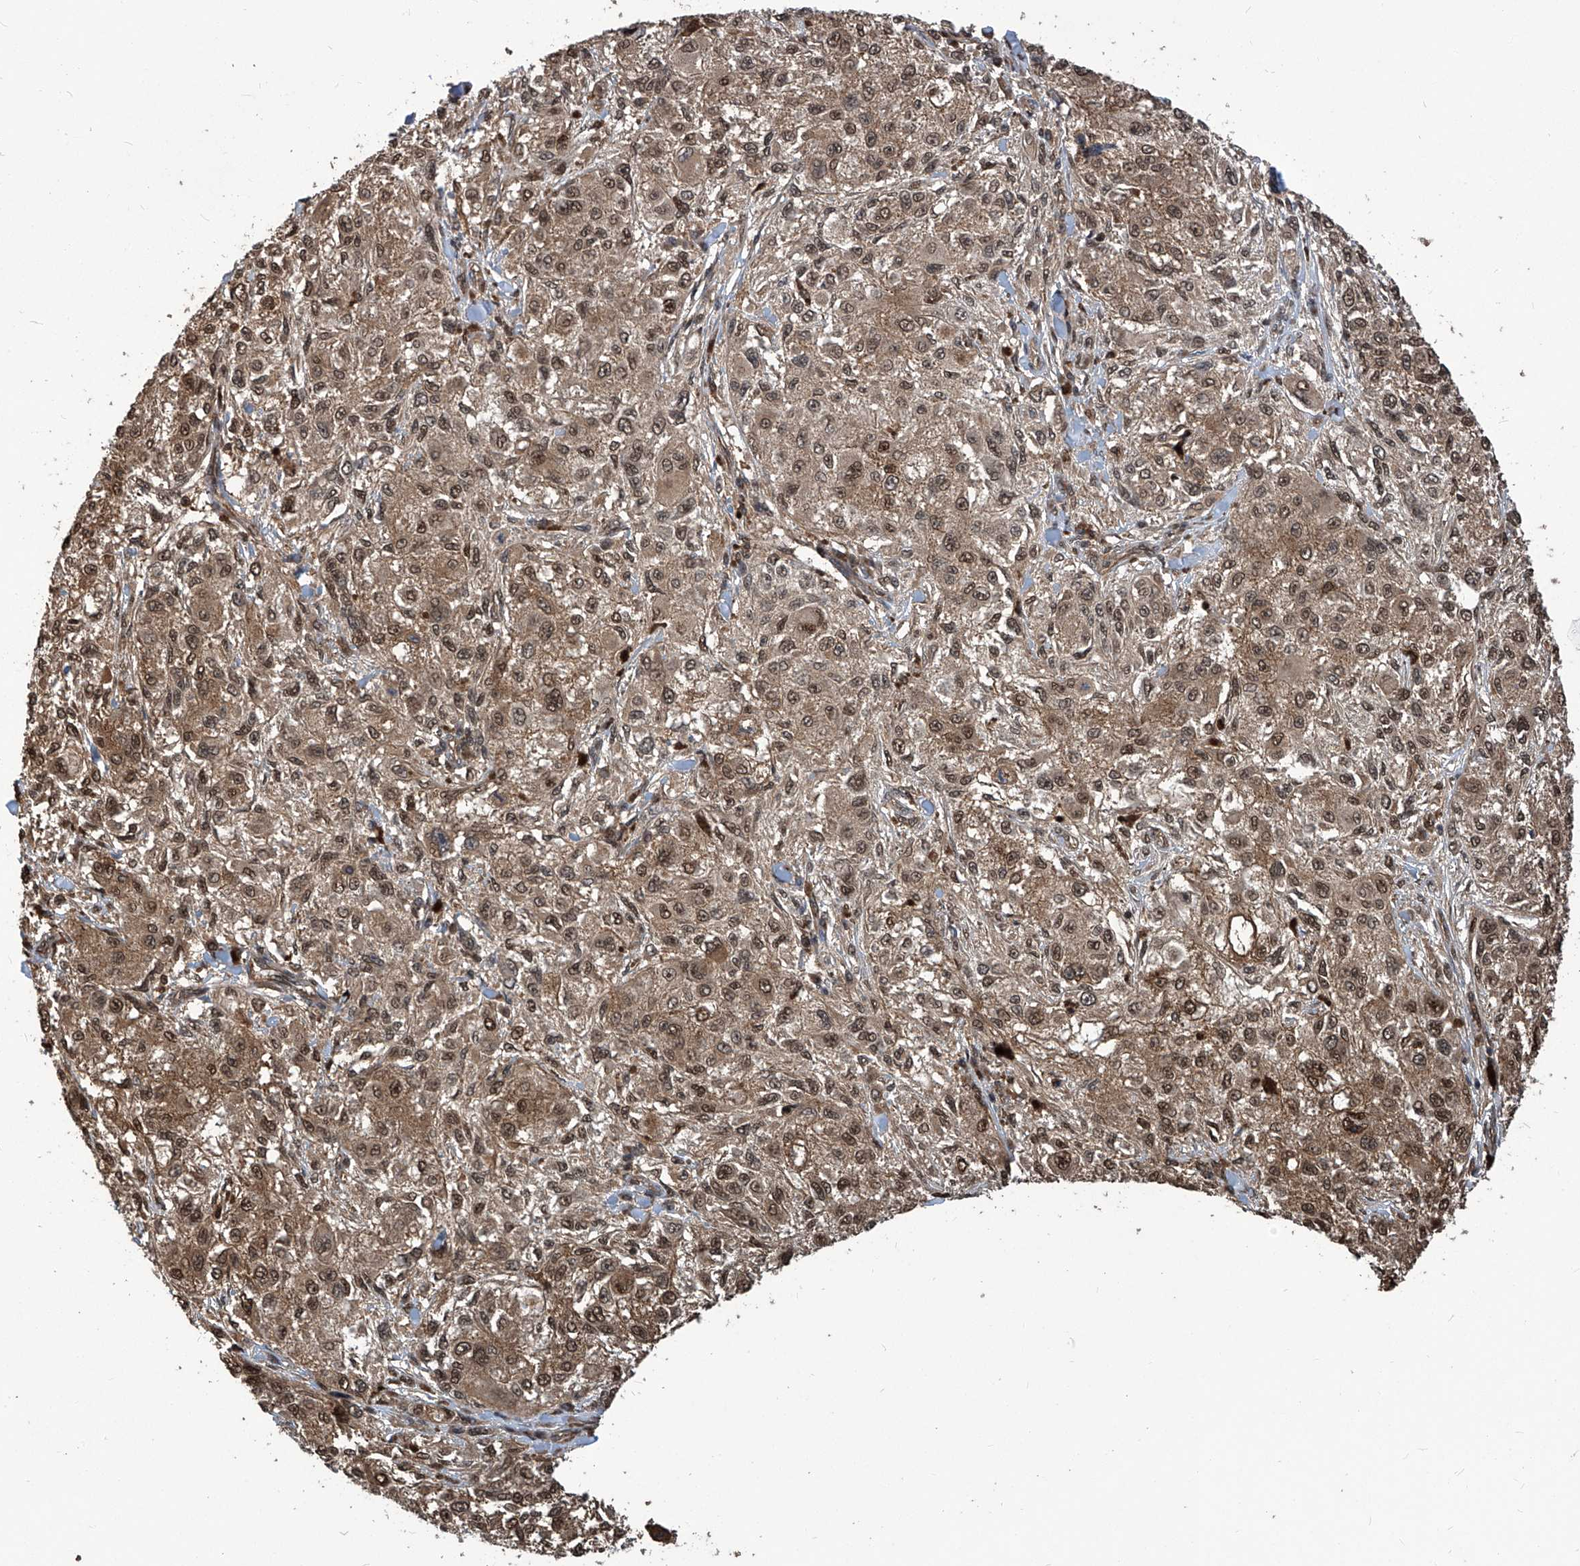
{"staining": {"intensity": "strong", "quantity": ">75%", "location": "cytoplasmic/membranous,nuclear"}, "tissue": "melanoma", "cell_type": "Tumor cells", "image_type": "cancer", "snomed": [{"axis": "morphology", "description": "Necrosis, NOS"}, {"axis": "morphology", "description": "Malignant melanoma, NOS"}, {"axis": "topography", "description": "Skin"}], "caption": "This is a photomicrograph of immunohistochemistry (IHC) staining of malignant melanoma, which shows strong expression in the cytoplasmic/membranous and nuclear of tumor cells.", "gene": "PSMB1", "patient": {"sex": "female", "age": 87}}